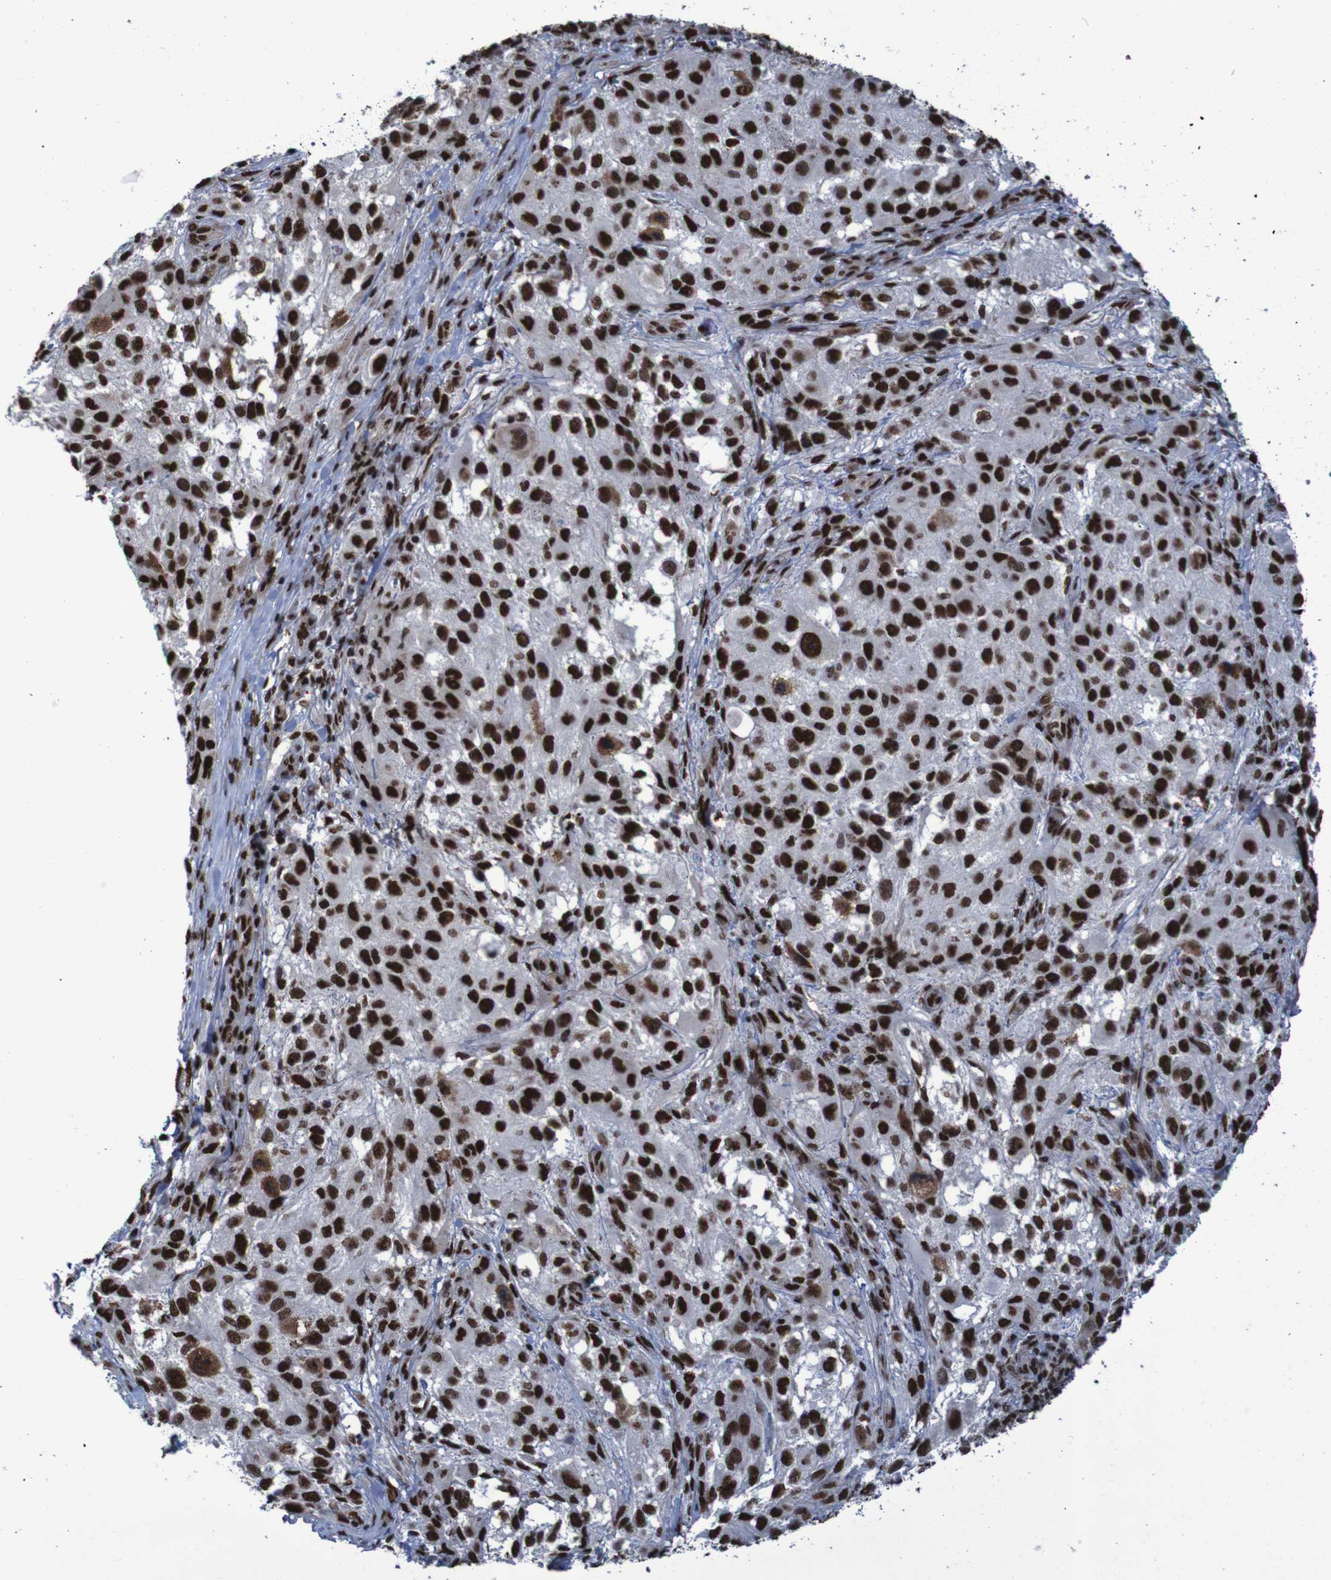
{"staining": {"intensity": "strong", "quantity": ">75%", "location": "nuclear"}, "tissue": "melanoma", "cell_type": "Tumor cells", "image_type": "cancer", "snomed": [{"axis": "morphology", "description": "Necrosis, NOS"}, {"axis": "morphology", "description": "Malignant melanoma, NOS"}, {"axis": "topography", "description": "Skin"}], "caption": "Immunohistochemical staining of malignant melanoma reveals high levels of strong nuclear expression in about >75% of tumor cells.", "gene": "HNRNPR", "patient": {"sex": "female", "age": 87}}